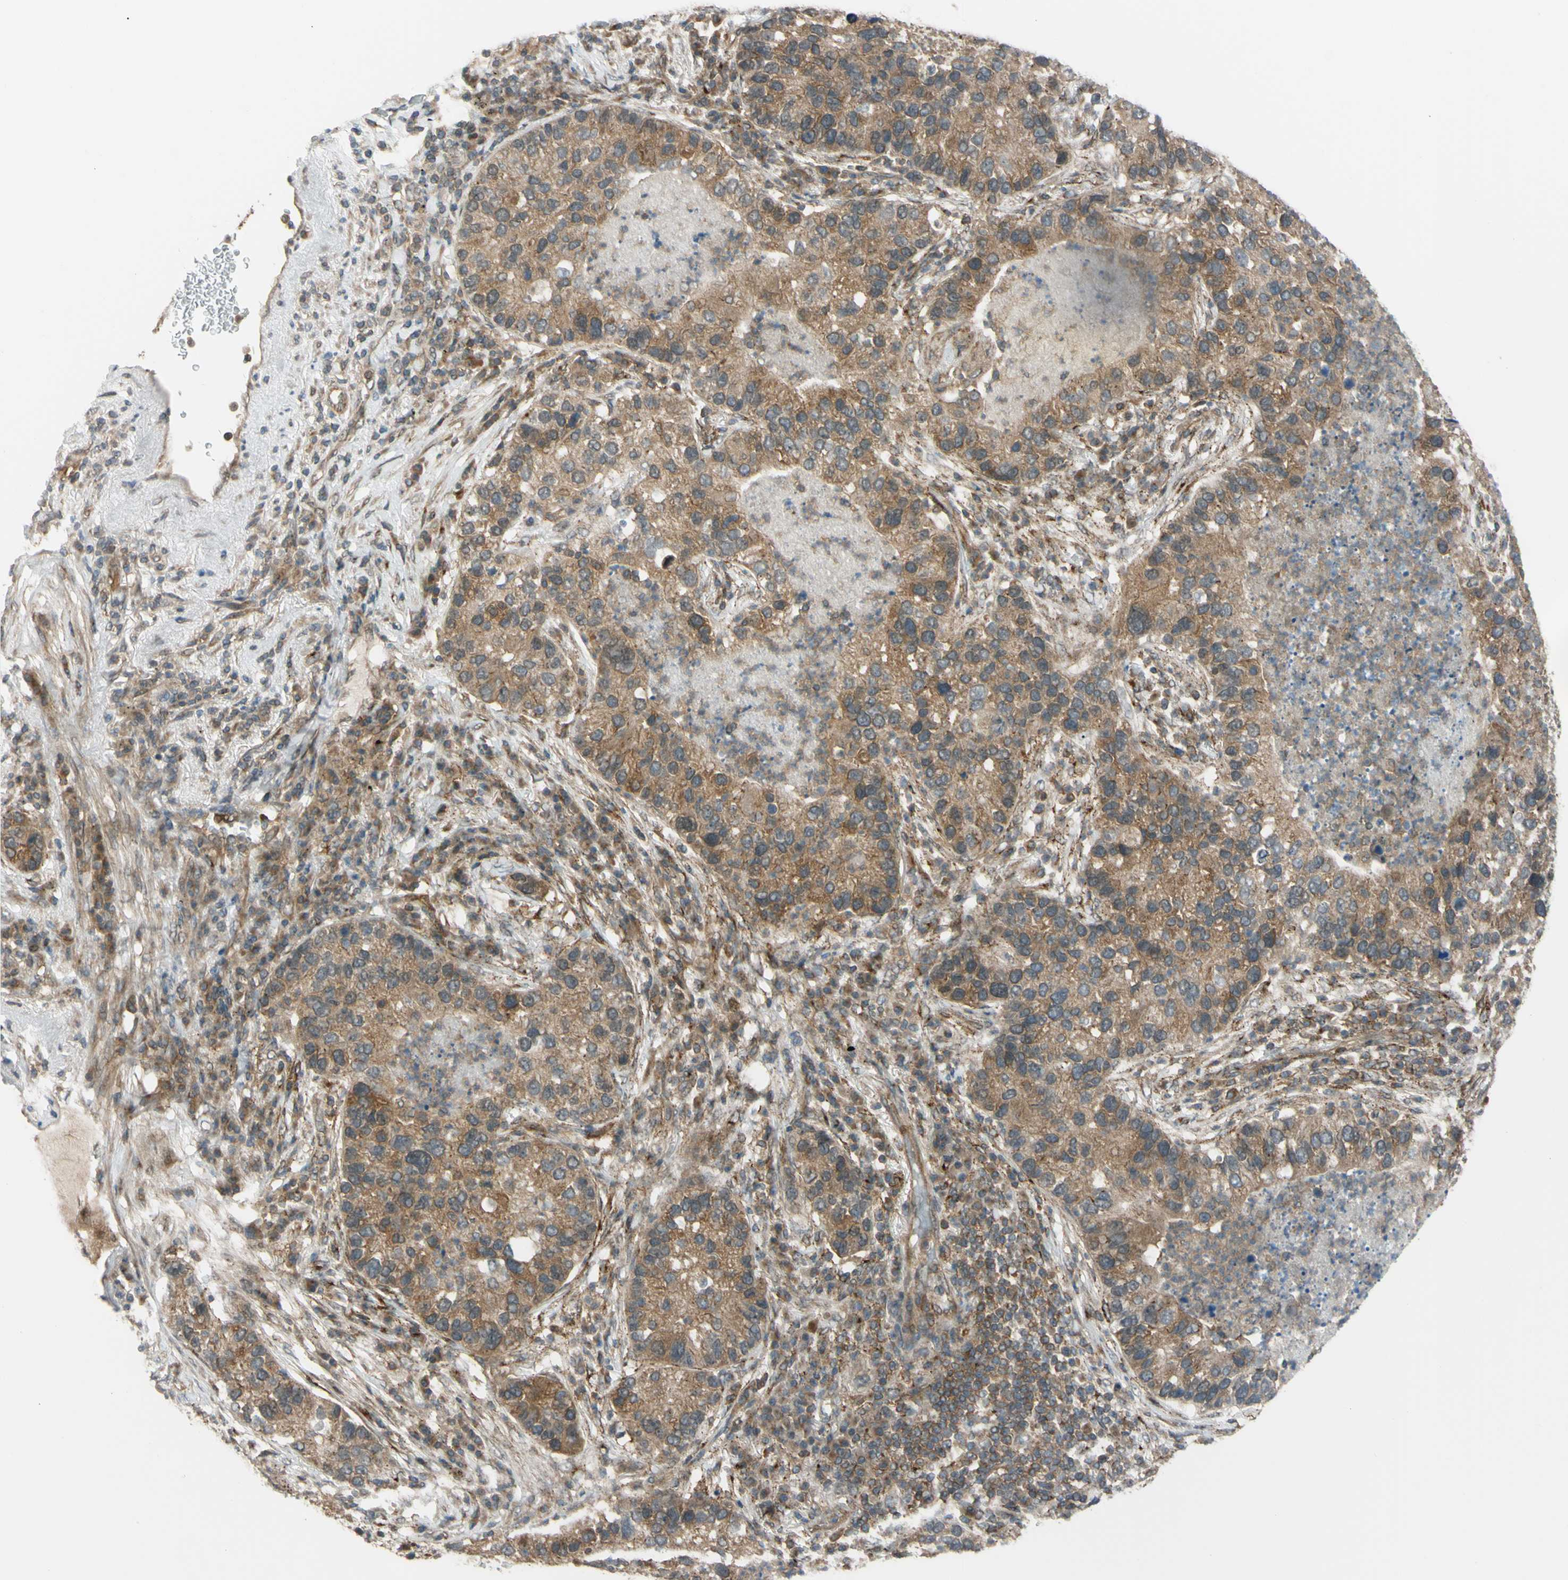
{"staining": {"intensity": "moderate", "quantity": "25%-75%", "location": "cytoplasmic/membranous"}, "tissue": "lung cancer", "cell_type": "Tumor cells", "image_type": "cancer", "snomed": [{"axis": "morphology", "description": "Normal tissue, NOS"}, {"axis": "morphology", "description": "Adenocarcinoma, NOS"}, {"axis": "topography", "description": "Bronchus"}, {"axis": "topography", "description": "Lung"}], "caption": "IHC of lung adenocarcinoma shows medium levels of moderate cytoplasmic/membranous staining in about 25%-75% of tumor cells.", "gene": "FLII", "patient": {"sex": "male", "age": 54}}